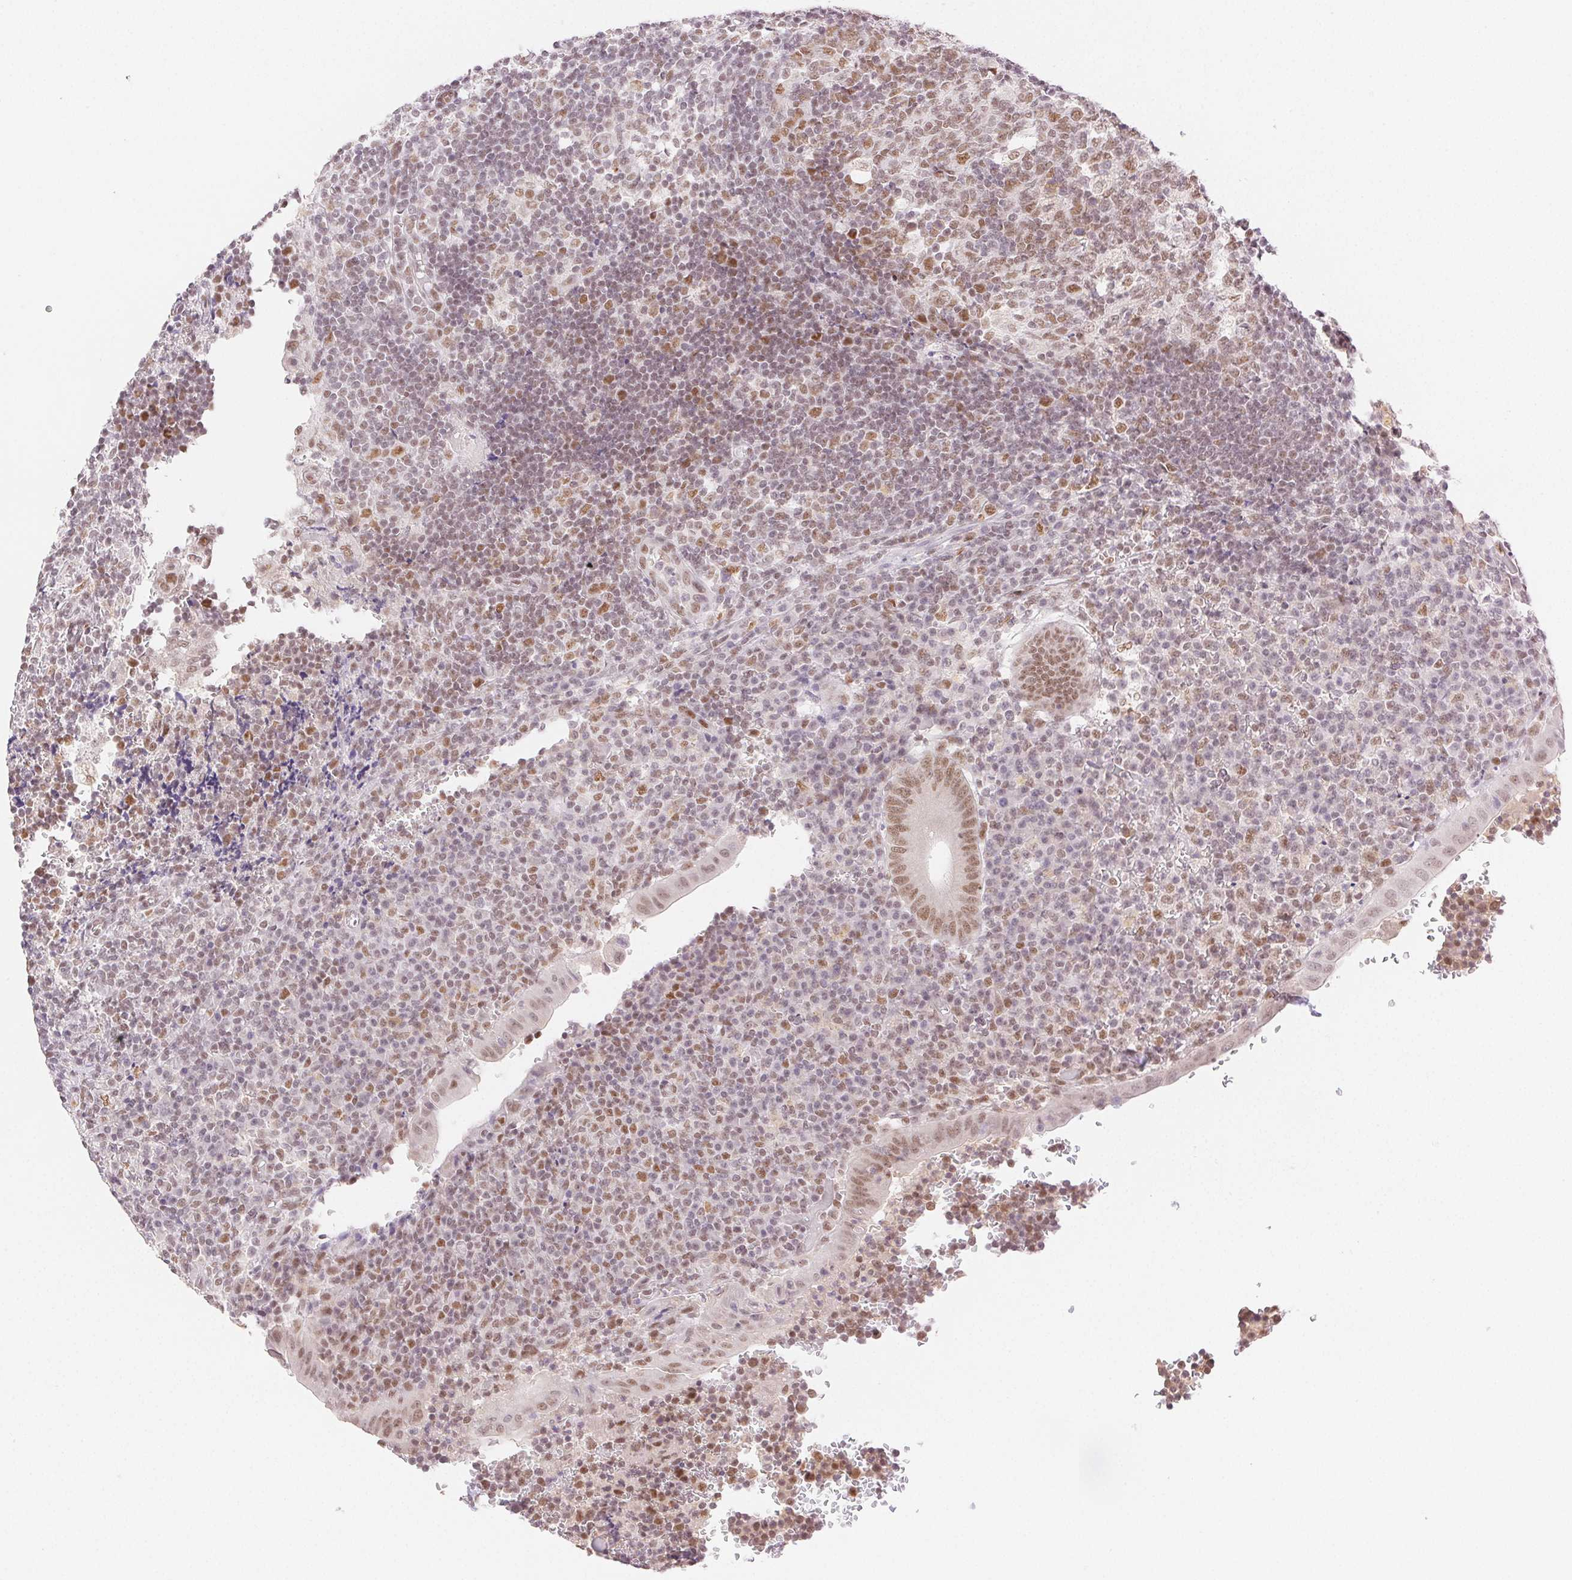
{"staining": {"intensity": "moderate", "quantity": ">75%", "location": "nuclear"}, "tissue": "appendix", "cell_type": "Glandular cells", "image_type": "normal", "snomed": [{"axis": "morphology", "description": "Normal tissue, NOS"}, {"axis": "topography", "description": "Appendix"}], "caption": "Immunohistochemistry (DAB) staining of benign appendix reveals moderate nuclear protein positivity in about >75% of glandular cells. (DAB (3,3'-diaminobenzidine) IHC with brightfield microscopy, high magnification).", "gene": "H2AZ1", "patient": {"sex": "male", "age": 18}}